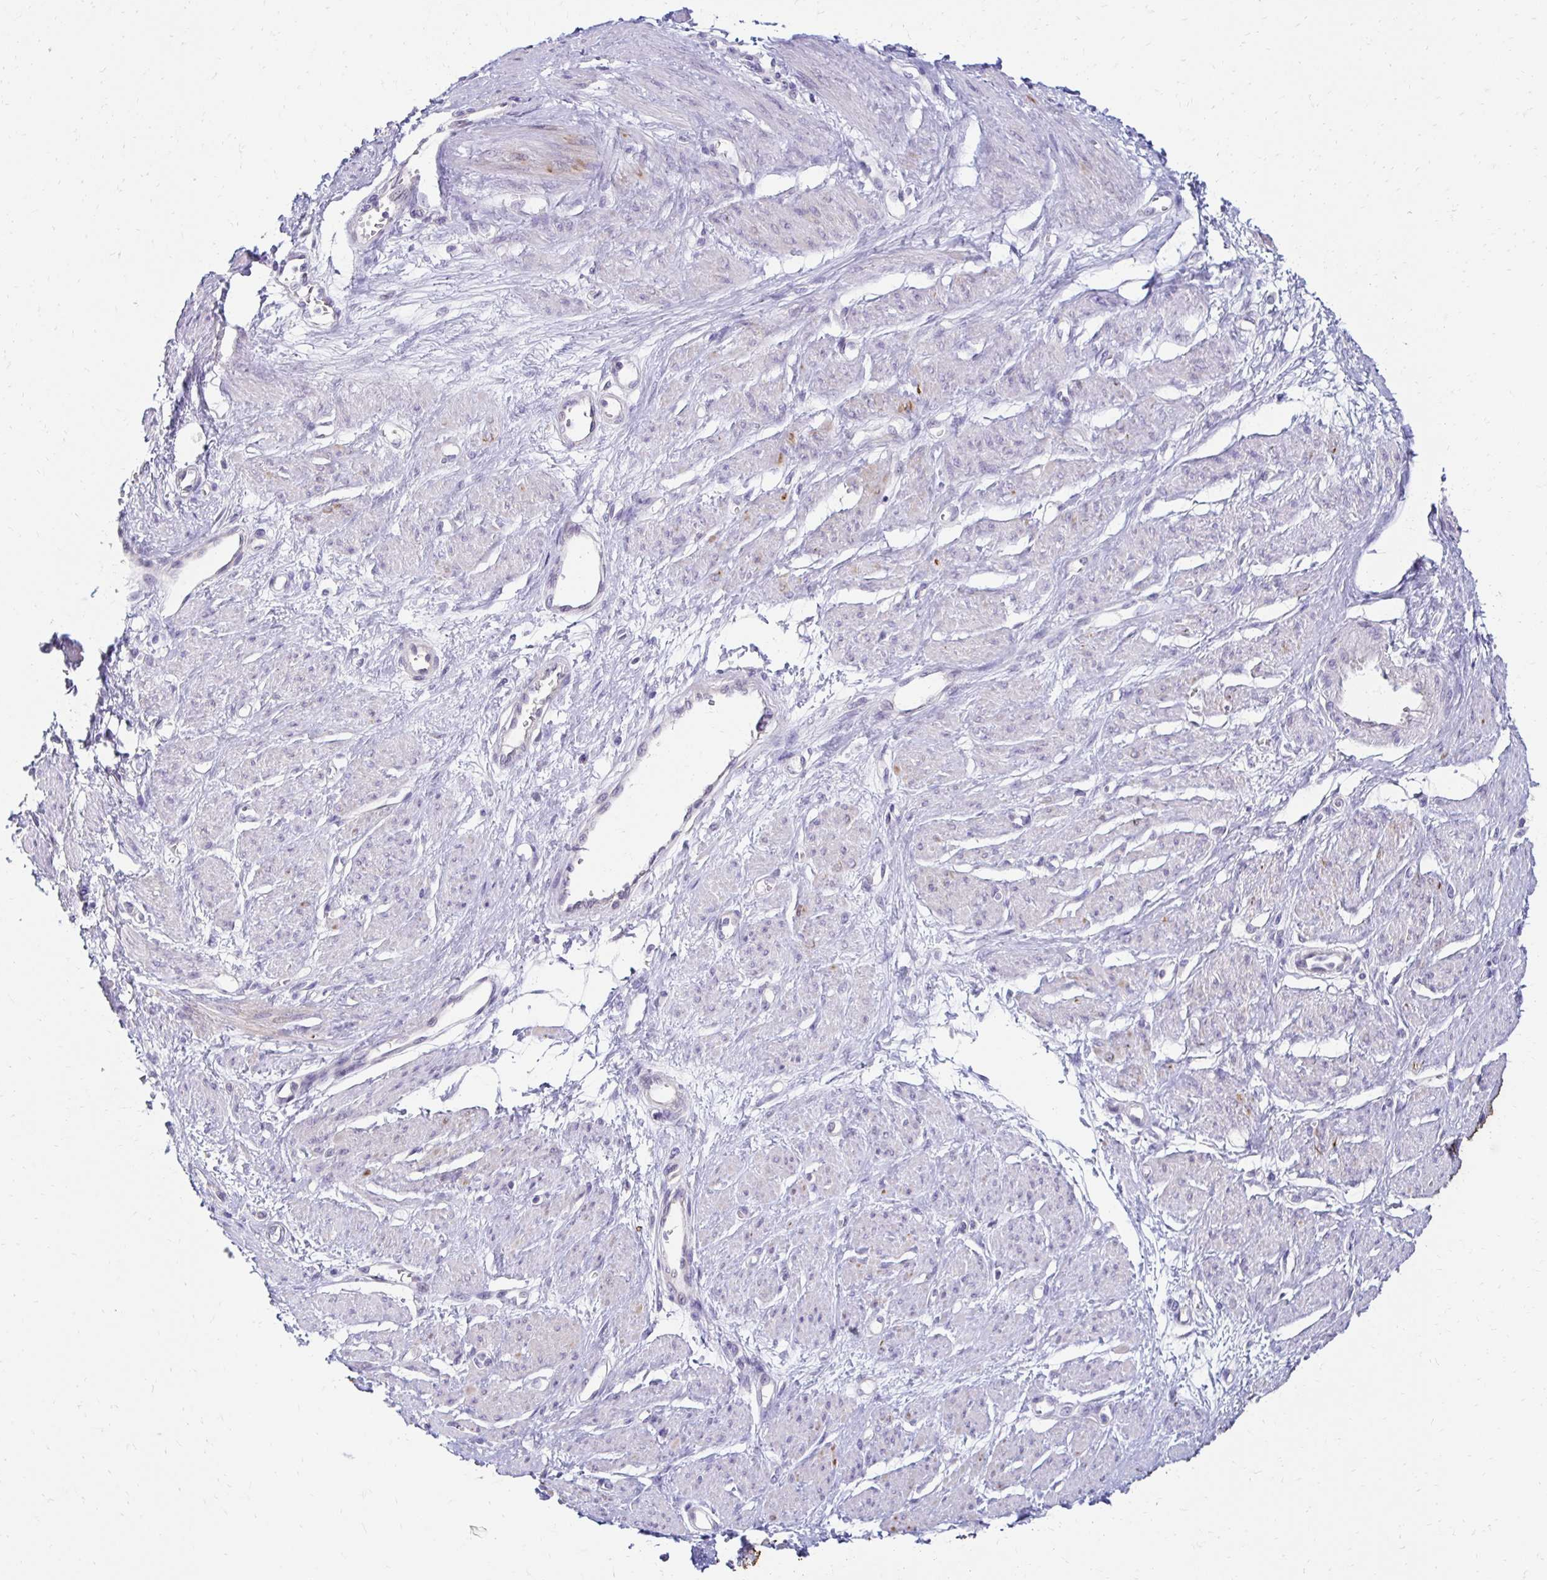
{"staining": {"intensity": "negative", "quantity": "none", "location": "none"}, "tissue": "smooth muscle", "cell_type": "Smooth muscle cells", "image_type": "normal", "snomed": [{"axis": "morphology", "description": "Normal tissue, NOS"}, {"axis": "topography", "description": "Smooth muscle"}, {"axis": "topography", "description": "Uterus"}], "caption": "A micrograph of smooth muscle stained for a protein demonstrates no brown staining in smooth muscle cells. (Stains: DAB immunohistochemistry with hematoxylin counter stain, Microscopy: brightfield microscopy at high magnification).", "gene": "C1QTNF2", "patient": {"sex": "female", "age": 39}}